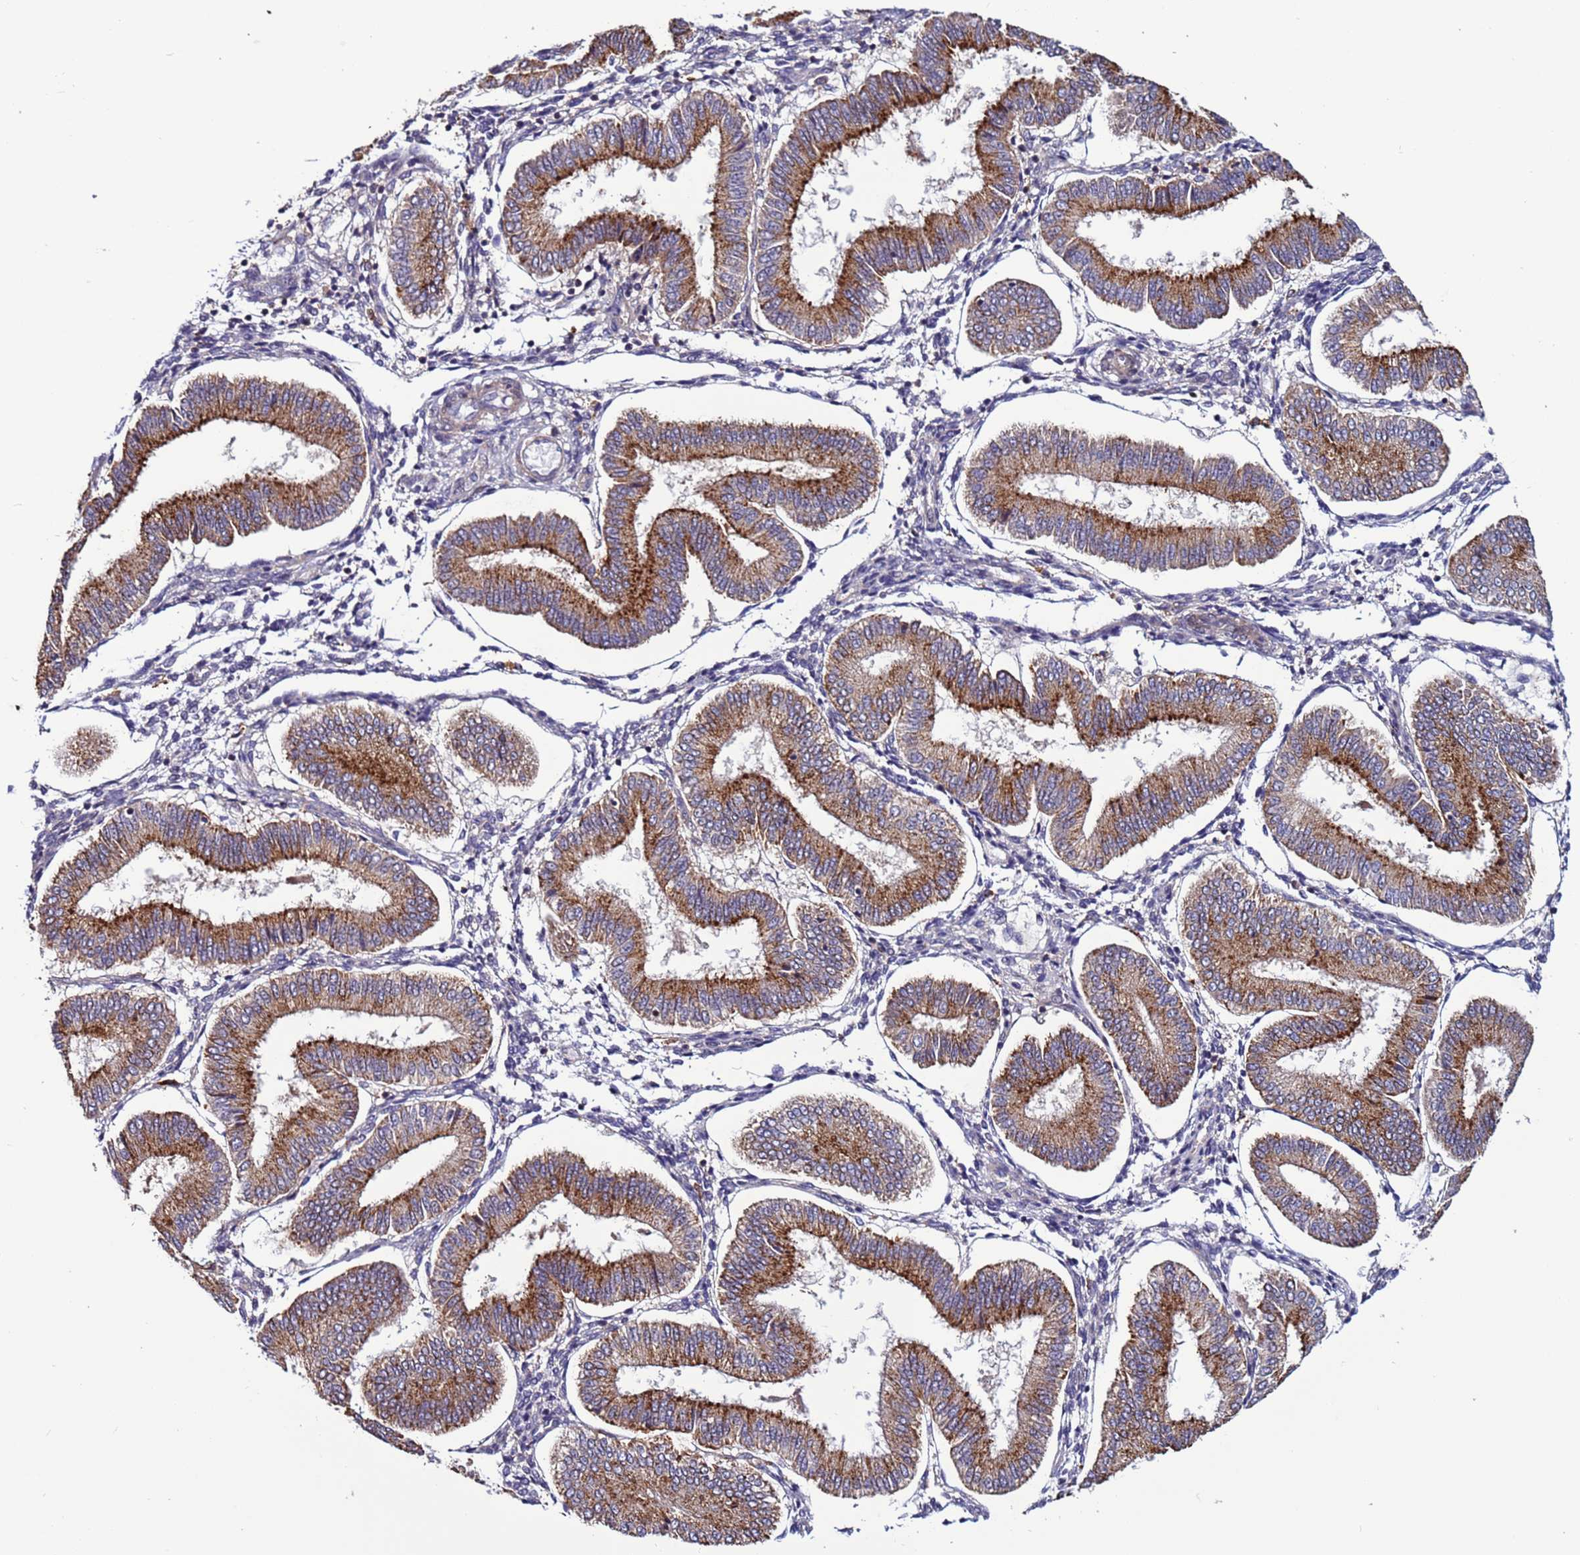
{"staining": {"intensity": "negative", "quantity": "none", "location": "none"}, "tissue": "endometrium", "cell_type": "Cells in endometrial stroma", "image_type": "normal", "snomed": [{"axis": "morphology", "description": "Normal tissue, NOS"}, {"axis": "topography", "description": "Endometrium"}], "caption": "IHC of benign human endometrium displays no staining in cells in endometrial stroma.", "gene": "GAREM1", "patient": {"sex": "female", "age": 39}}